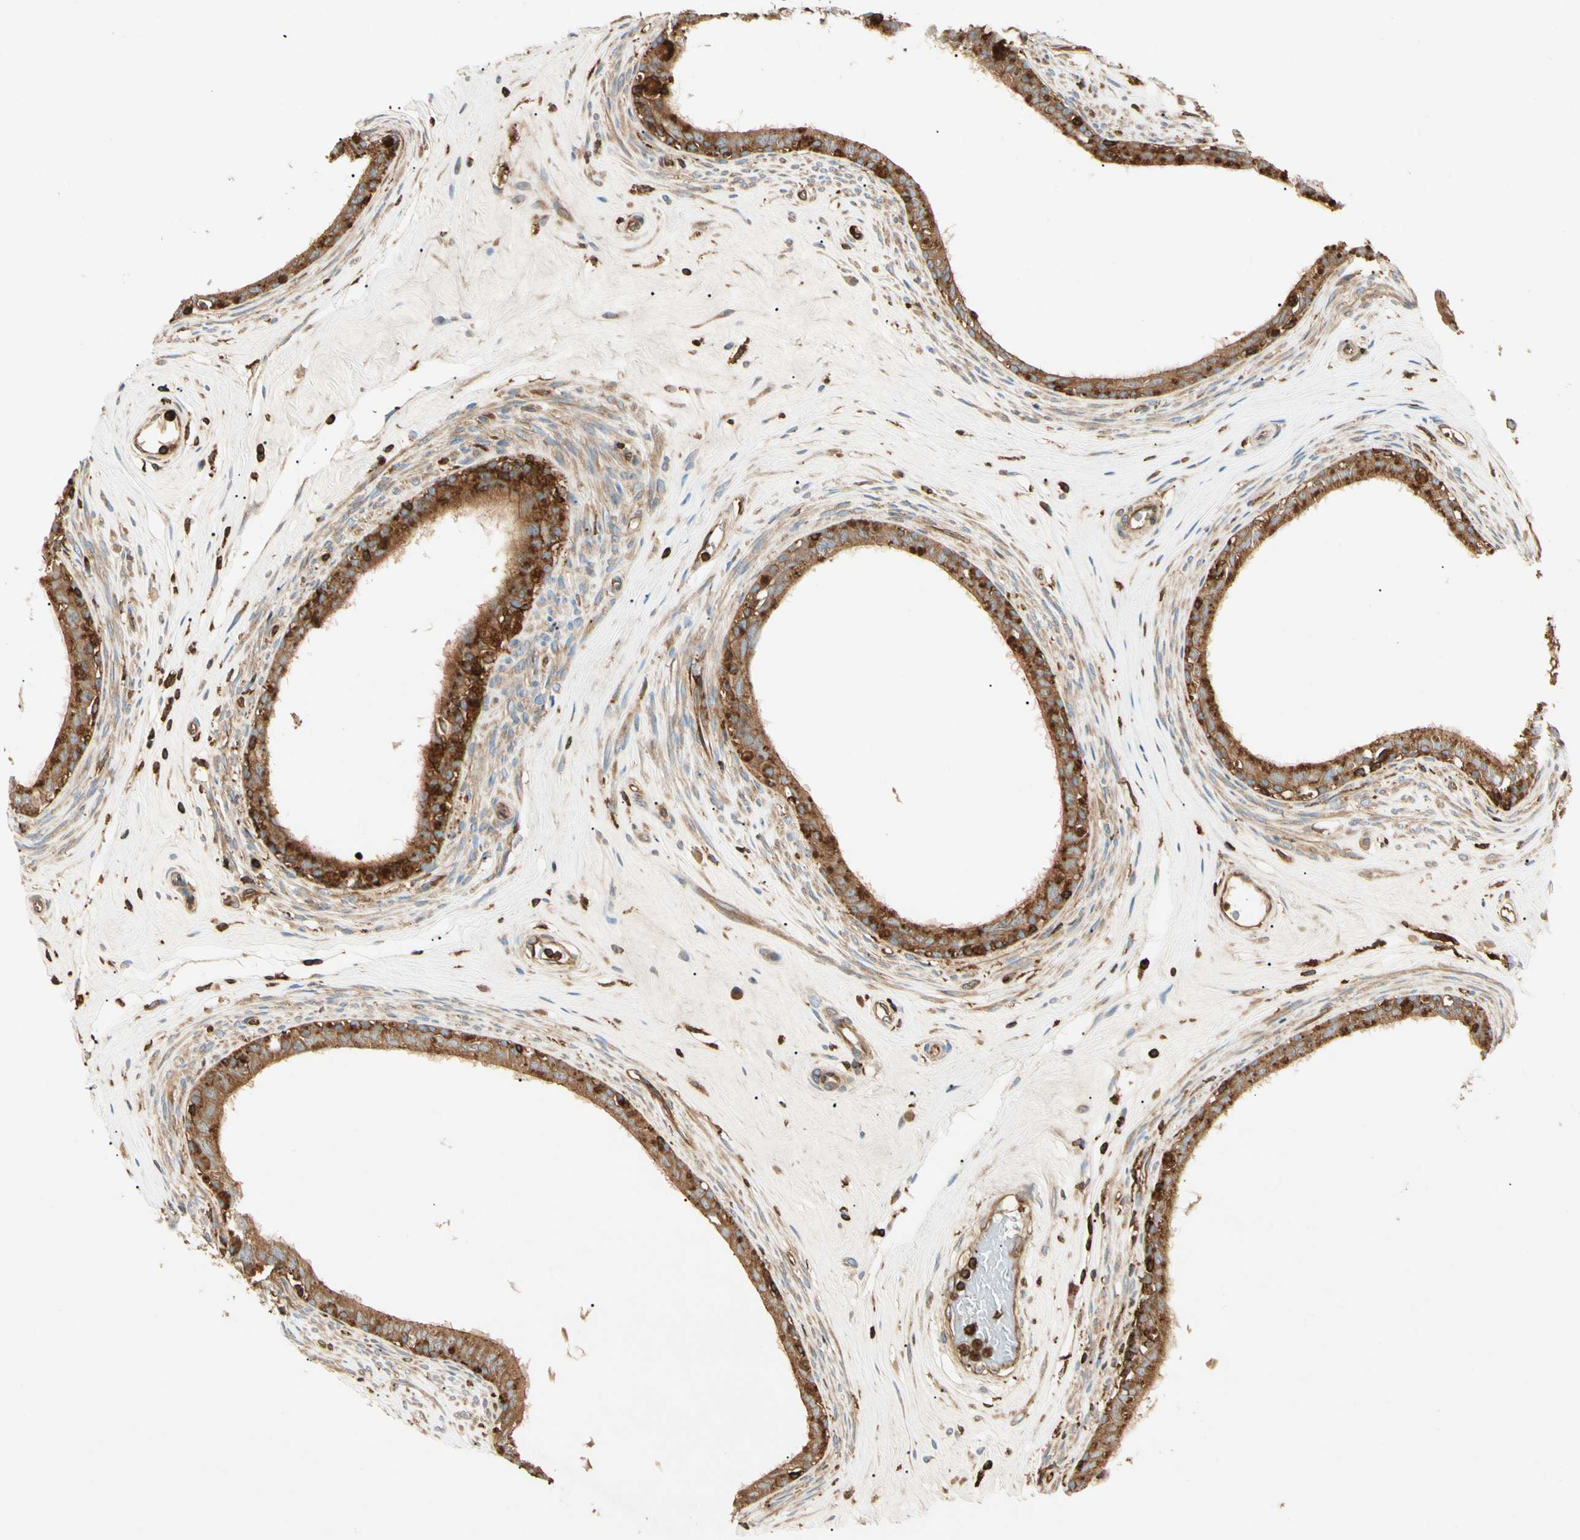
{"staining": {"intensity": "strong", "quantity": ">75%", "location": "cytoplasmic/membranous"}, "tissue": "epididymis", "cell_type": "Glandular cells", "image_type": "normal", "snomed": [{"axis": "morphology", "description": "Normal tissue, NOS"}, {"axis": "morphology", "description": "Inflammation, NOS"}, {"axis": "topography", "description": "Epididymis"}], "caption": "Human epididymis stained with a brown dye demonstrates strong cytoplasmic/membranous positive positivity in about >75% of glandular cells.", "gene": "ARPC2", "patient": {"sex": "male", "age": 84}}